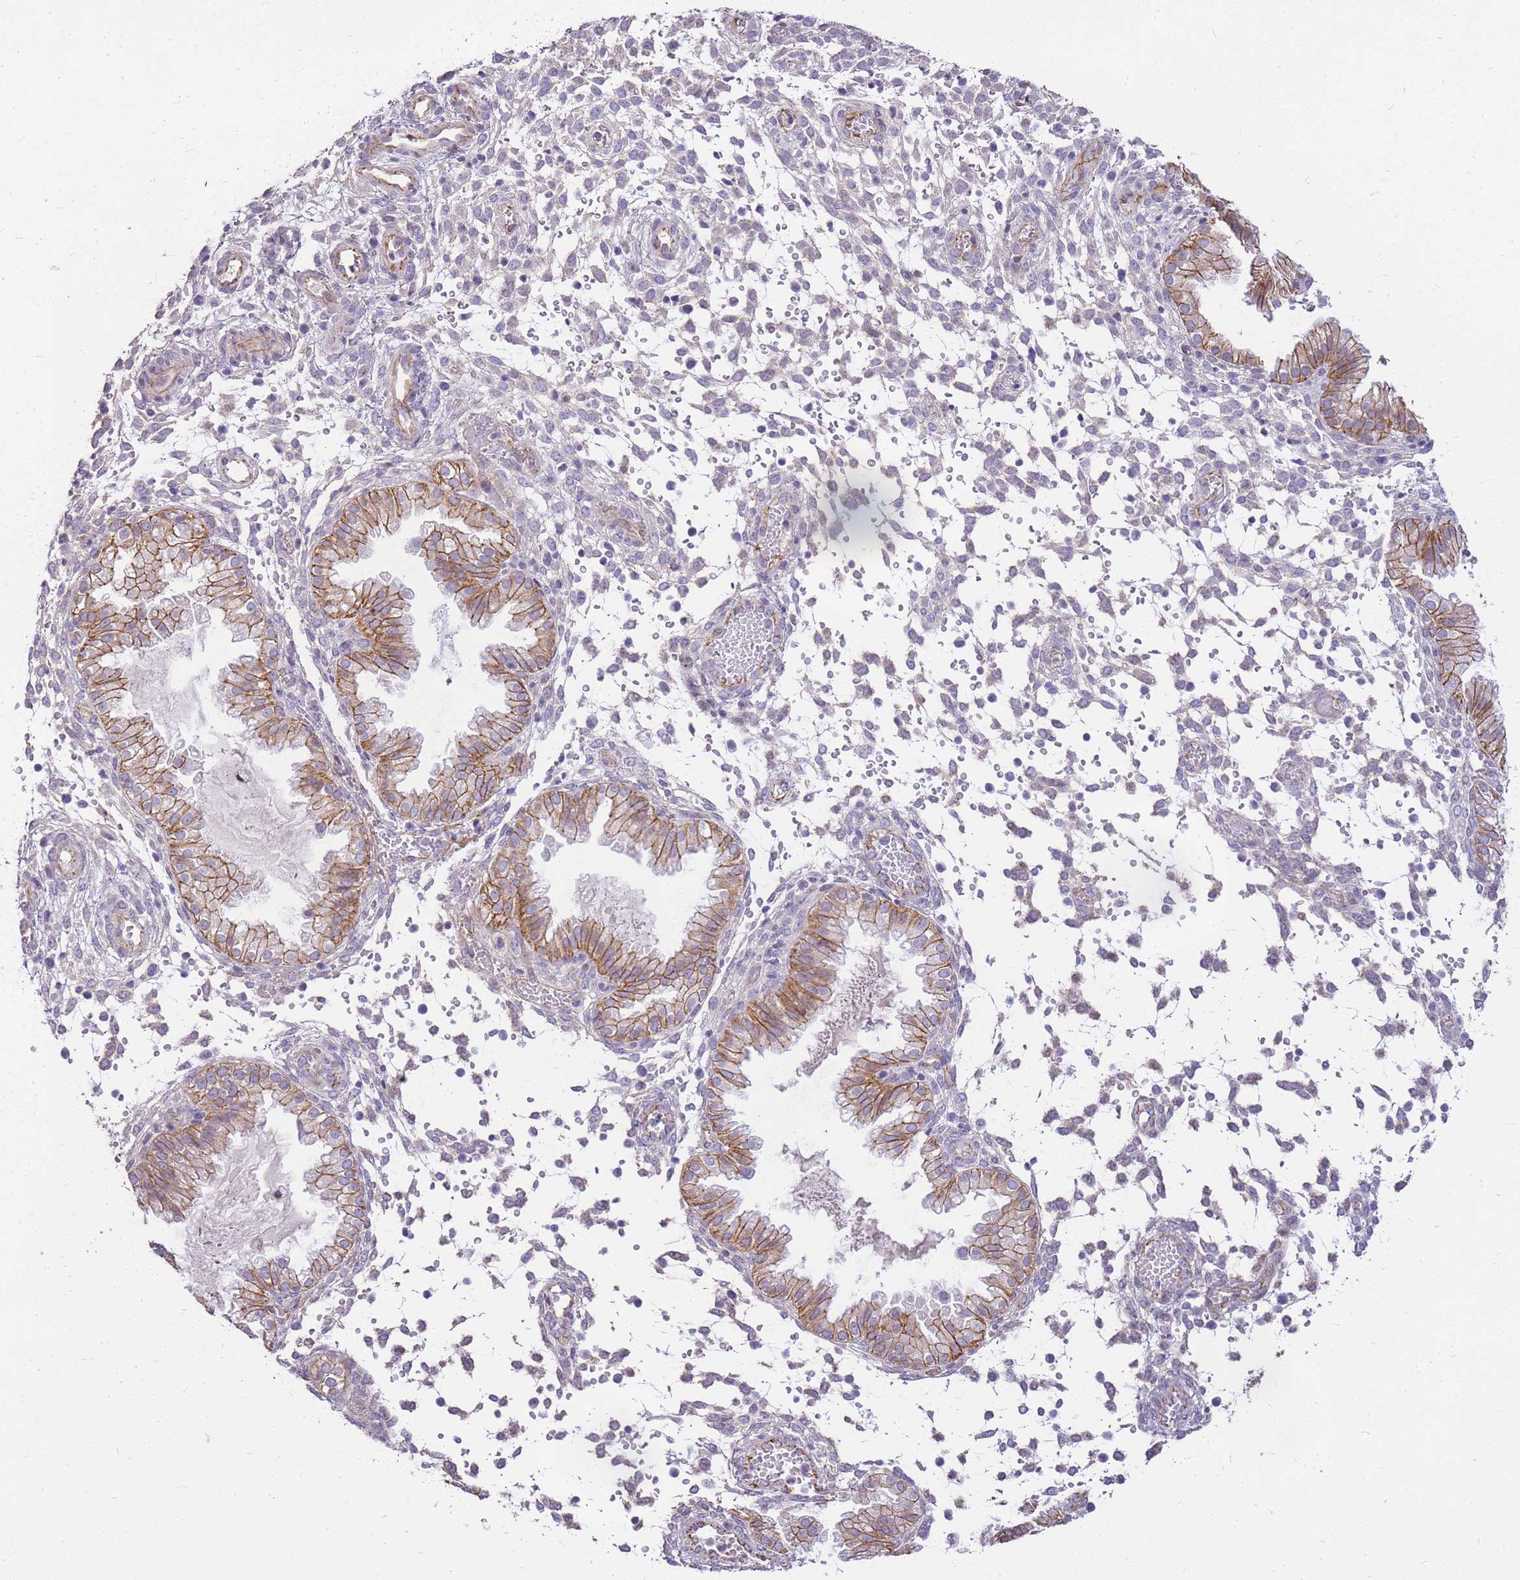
{"staining": {"intensity": "negative", "quantity": "none", "location": "none"}, "tissue": "endometrium", "cell_type": "Cells in endometrial stroma", "image_type": "normal", "snomed": [{"axis": "morphology", "description": "Normal tissue, NOS"}, {"axis": "topography", "description": "Endometrium"}], "caption": "Human endometrium stained for a protein using immunohistochemistry shows no staining in cells in endometrial stroma.", "gene": "CLBA1", "patient": {"sex": "female", "age": 33}}